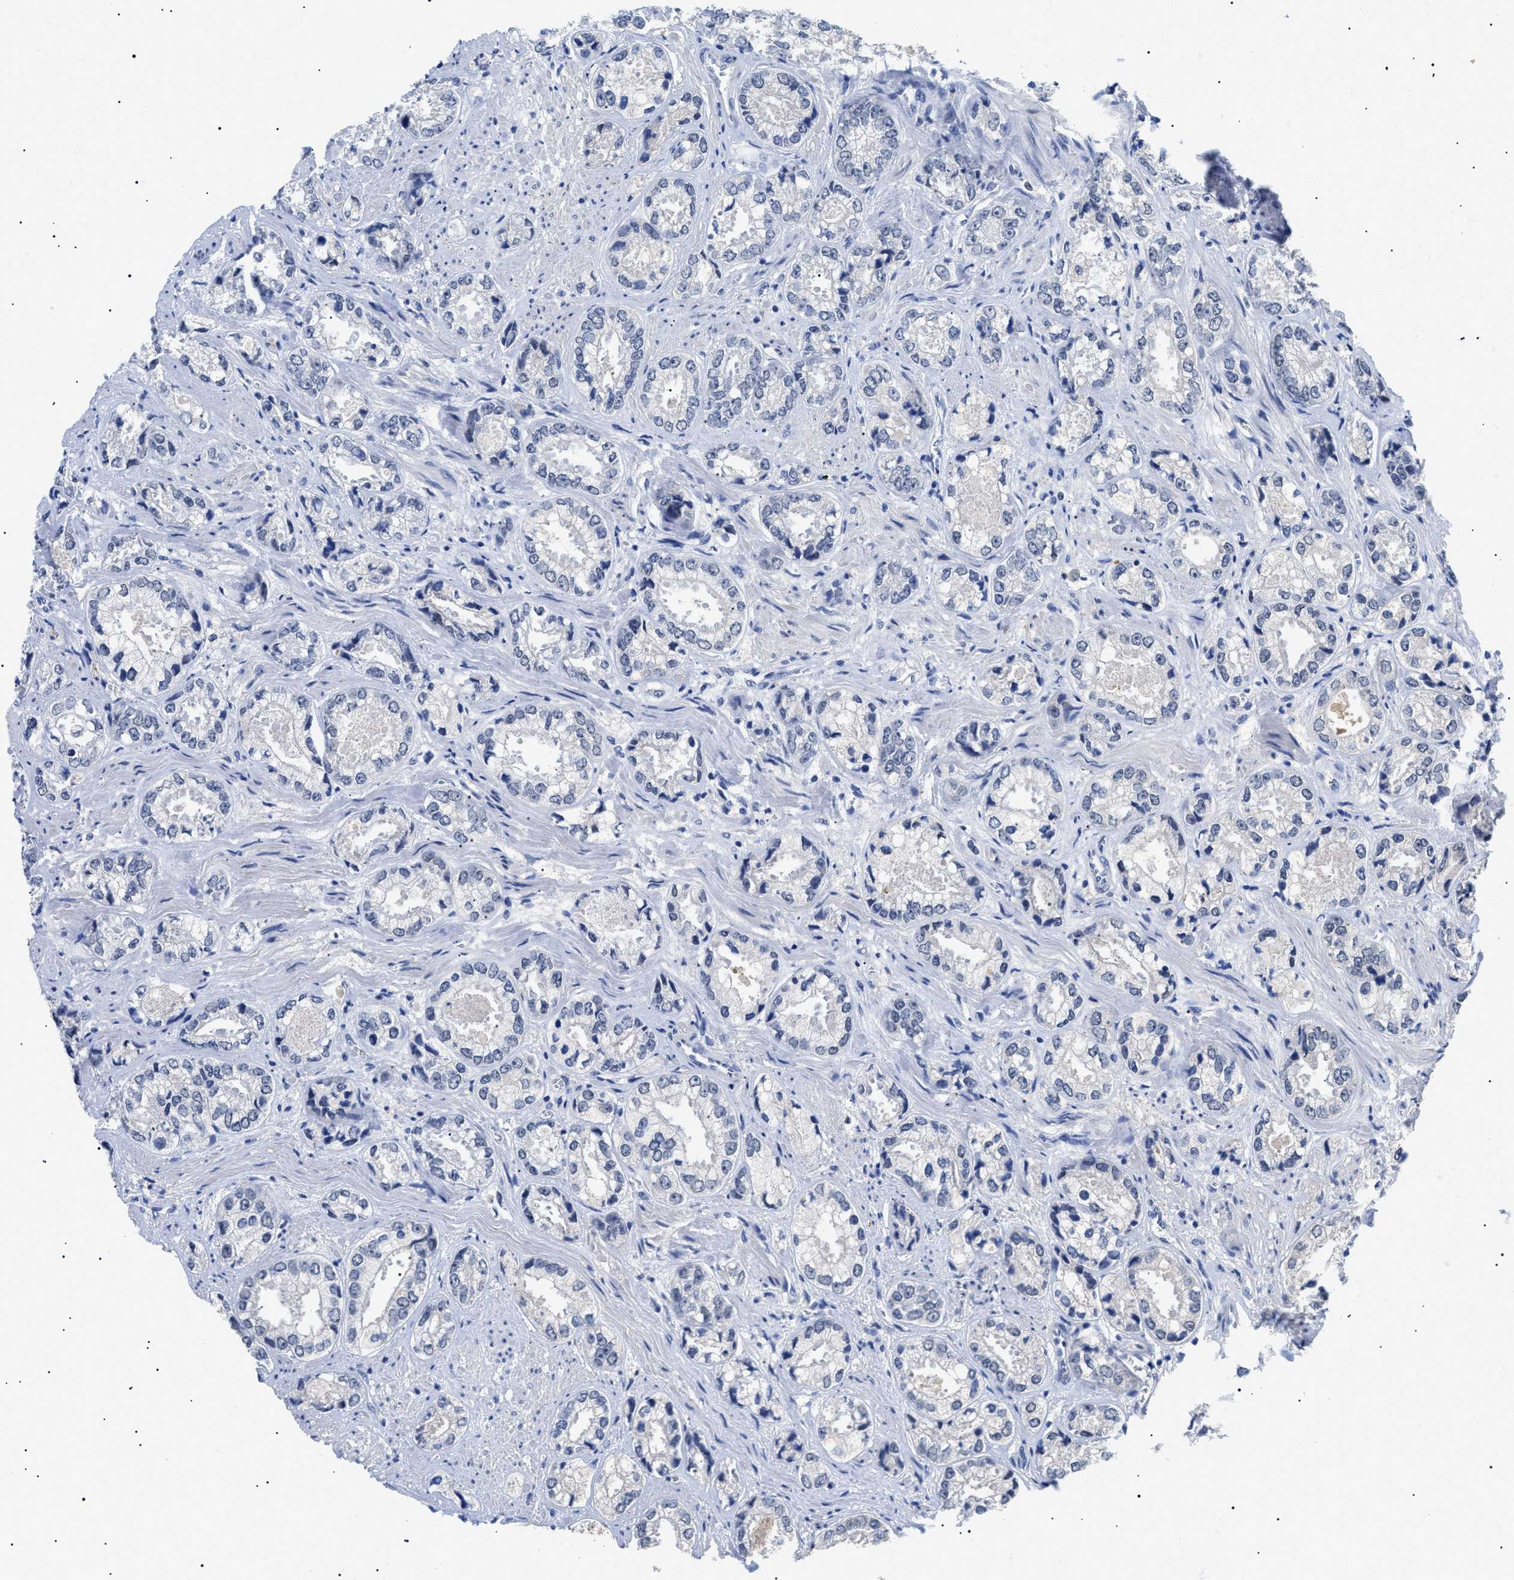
{"staining": {"intensity": "negative", "quantity": "none", "location": "none"}, "tissue": "prostate cancer", "cell_type": "Tumor cells", "image_type": "cancer", "snomed": [{"axis": "morphology", "description": "Adenocarcinoma, High grade"}, {"axis": "topography", "description": "Prostate"}], "caption": "DAB immunohistochemical staining of human high-grade adenocarcinoma (prostate) shows no significant expression in tumor cells.", "gene": "PRRT2", "patient": {"sex": "male", "age": 61}}